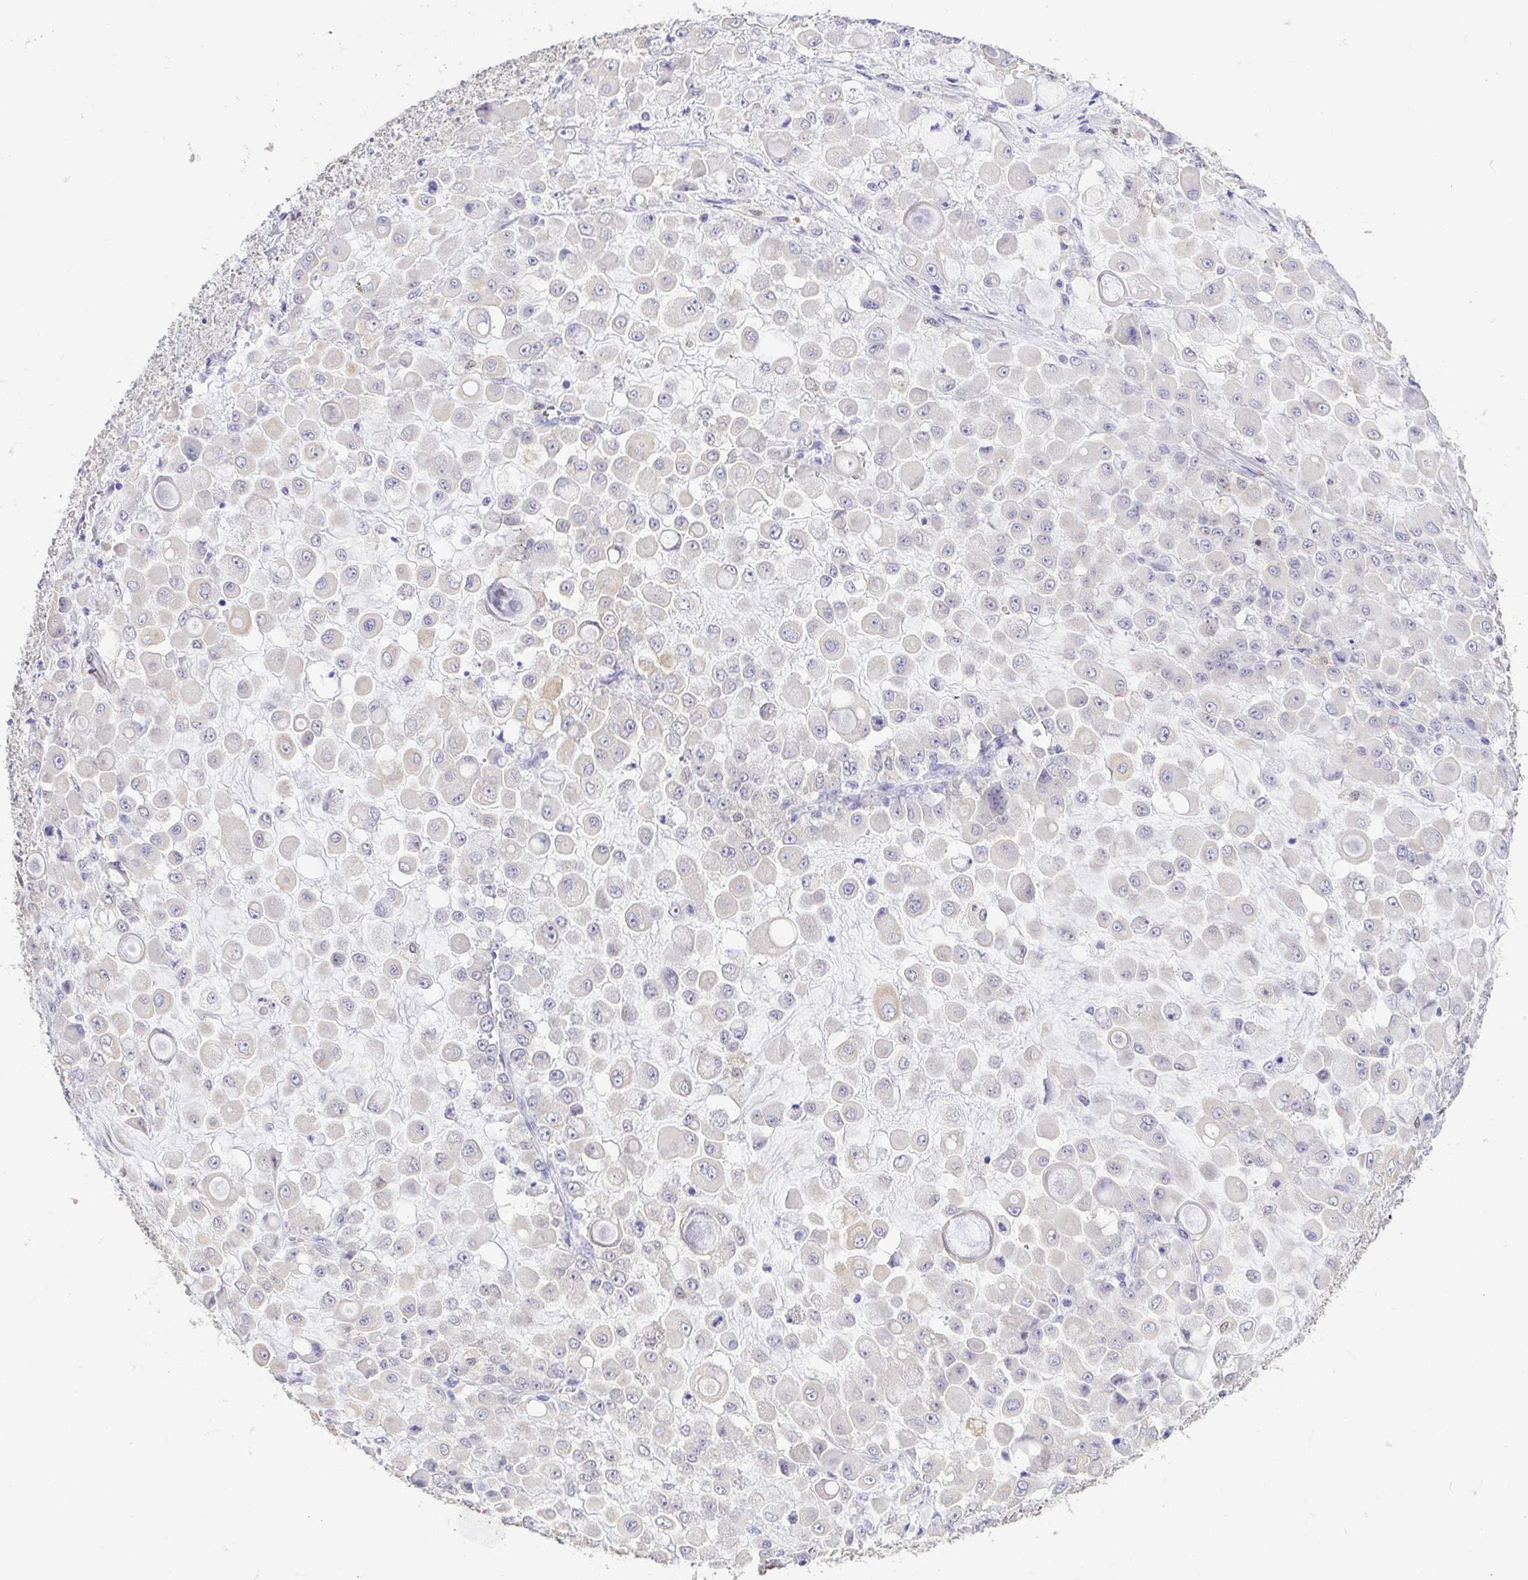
{"staining": {"intensity": "negative", "quantity": "none", "location": "none"}, "tissue": "stomach cancer", "cell_type": "Tumor cells", "image_type": "cancer", "snomed": [{"axis": "morphology", "description": "Adenocarcinoma, NOS"}, {"axis": "topography", "description": "Stomach"}], "caption": "Immunohistochemistry (IHC) of stomach cancer (adenocarcinoma) exhibits no positivity in tumor cells.", "gene": "FABP3", "patient": {"sex": "female", "age": 76}}